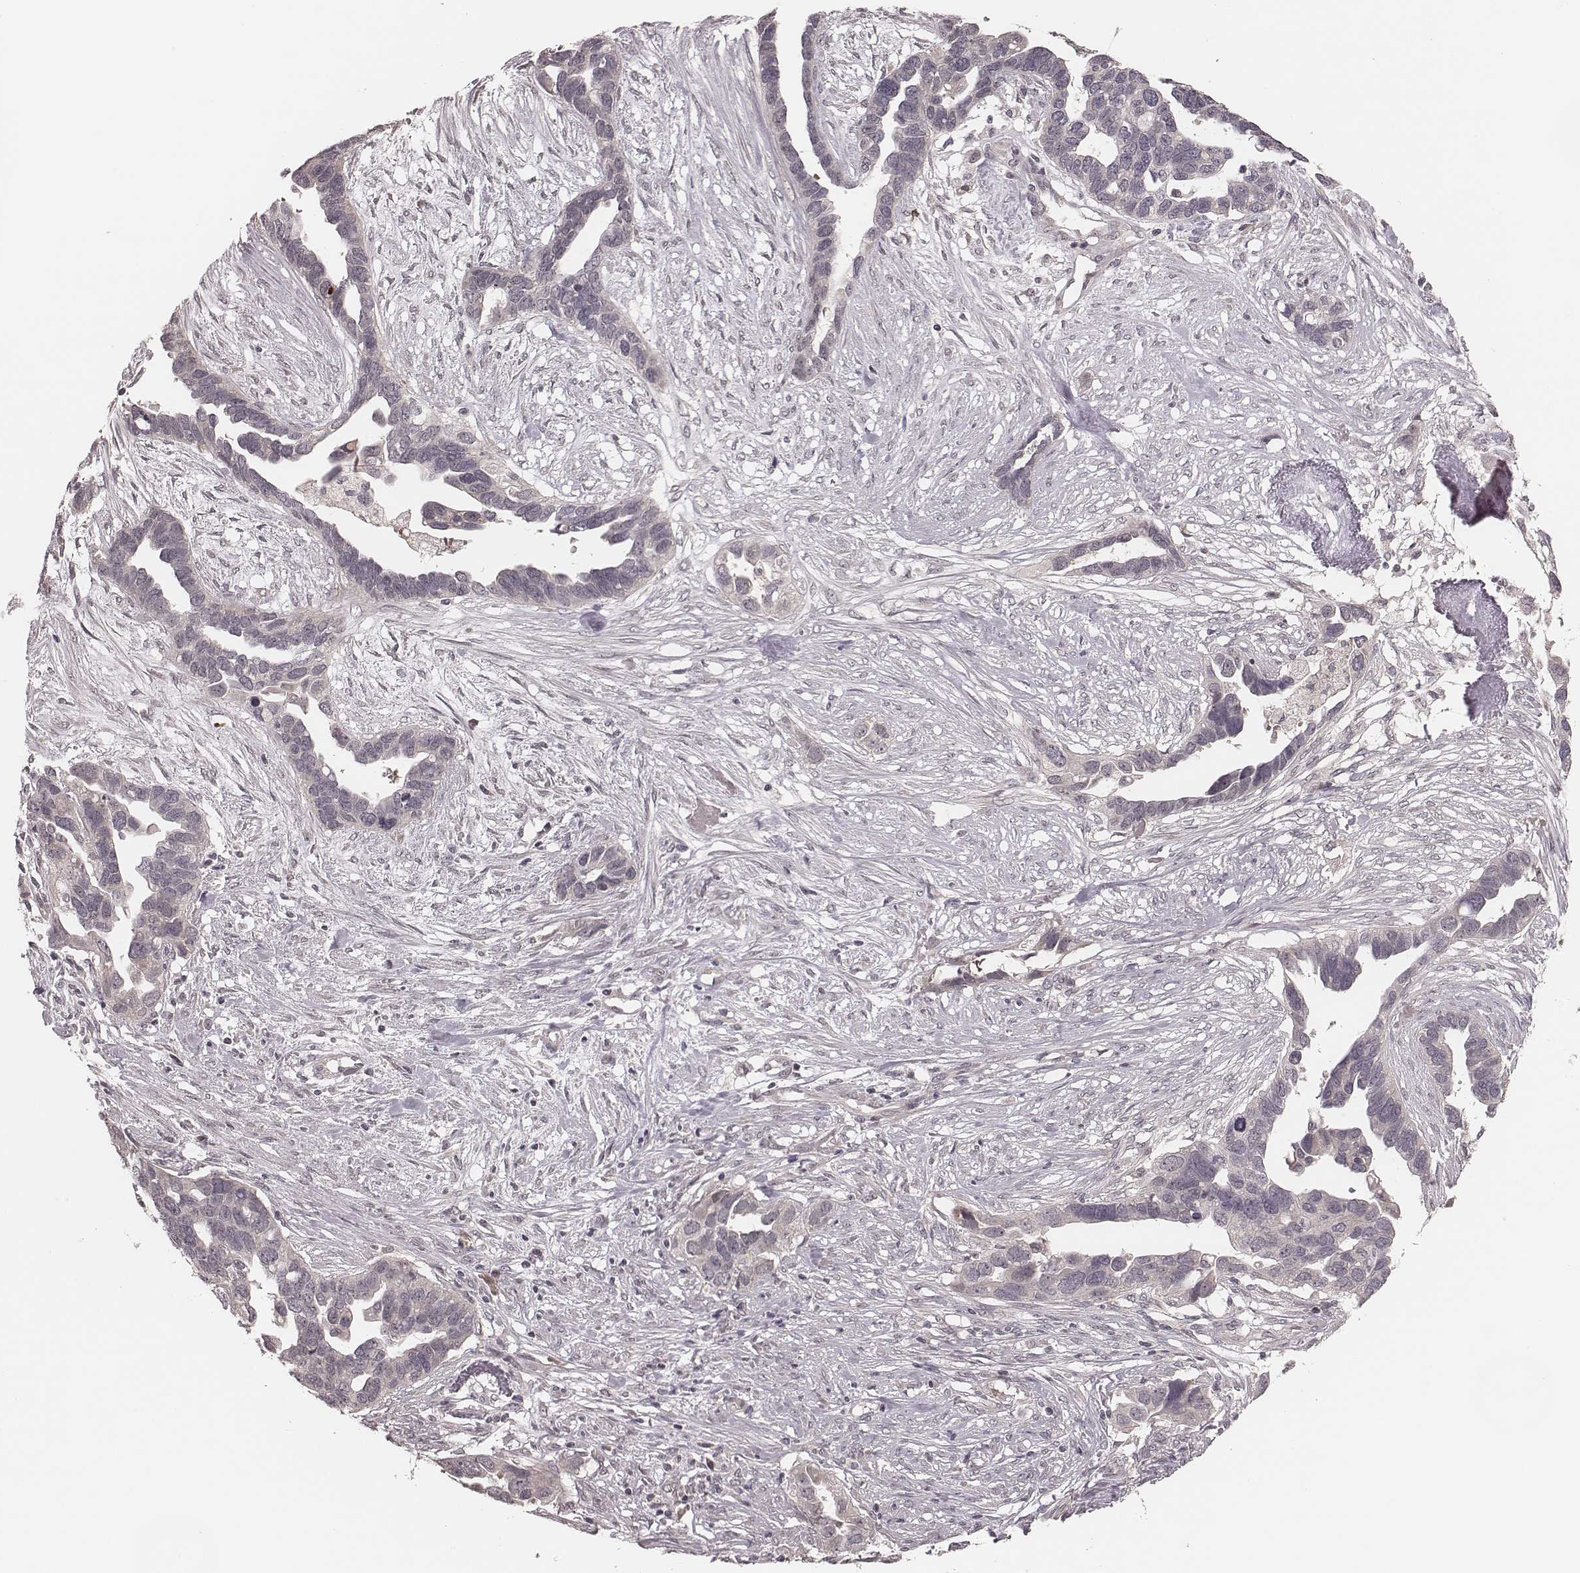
{"staining": {"intensity": "negative", "quantity": "none", "location": "none"}, "tissue": "ovarian cancer", "cell_type": "Tumor cells", "image_type": "cancer", "snomed": [{"axis": "morphology", "description": "Cystadenocarcinoma, serous, NOS"}, {"axis": "topography", "description": "Ovary"}], "caption": "Immunohistochemistry (IHC) micrograph of ovarian serous cystadenocarcinoma stained for a protein (brown), which displays no expression in tumor cells.", "gene": "IL5", "patient": {"sex": "female", "age": 54}}